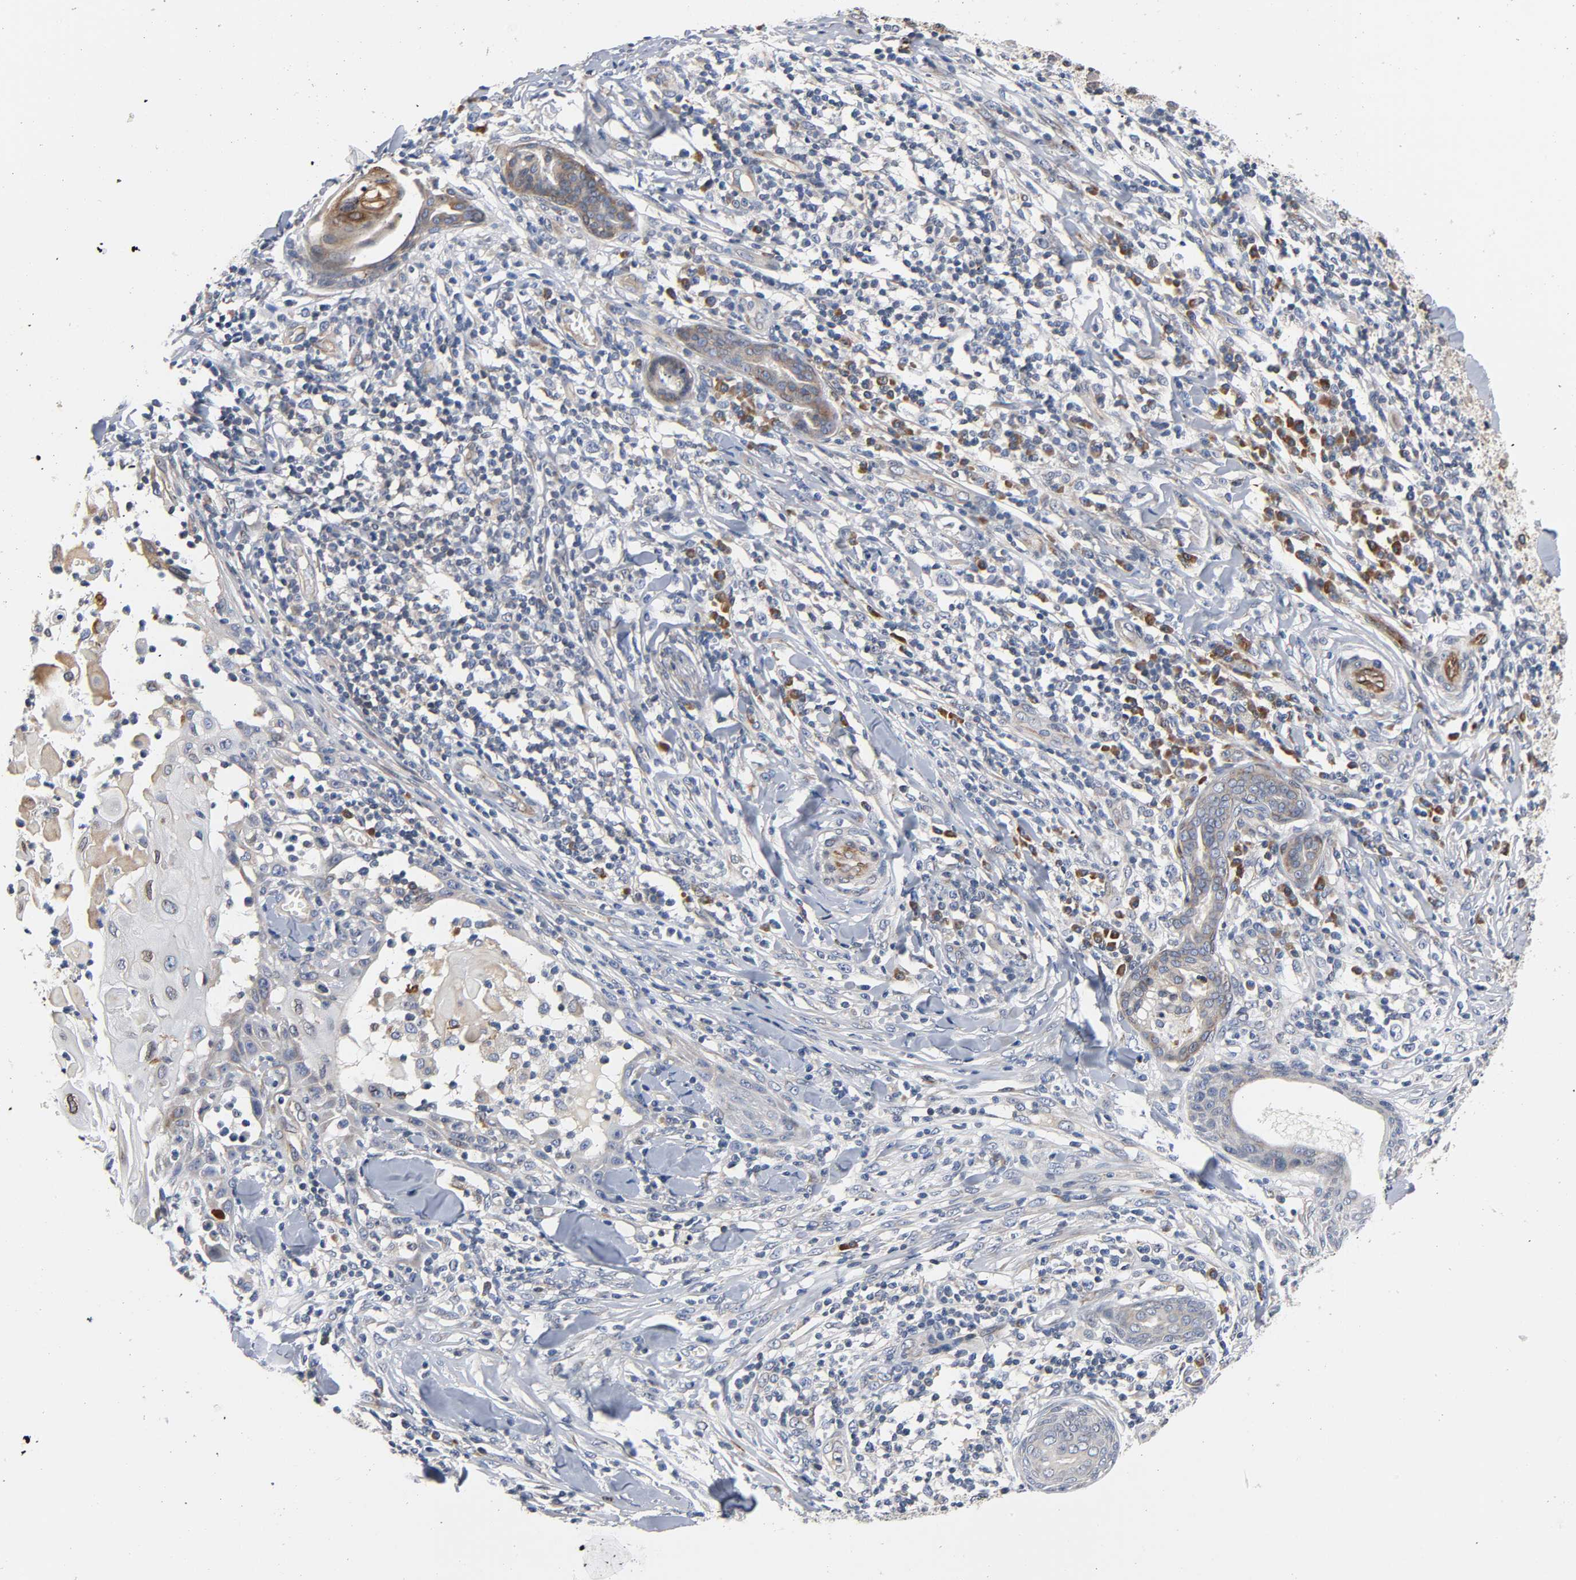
{"staining": {"intensity": "moderate", "quantity": "<25%", "location": "cytoplasmic/membranous"}, "tissue": "skin cancer", "cell_type": "Tumor cells", "image_type": "cancer", "snomed": [{"axis": "morphology", "description": "Squamous cell carcinoma, NOS"}, {"axis": "topography", "description": "Skin"}], "caption": "This histopathology image exhibits immunohistochemistry staining of skin cancer, with low moderate cytoplasmic/membranous expression in about <25% of tumor cells.", "gene": "ASB6", "patient": {"sex": "male", "age": 24}}